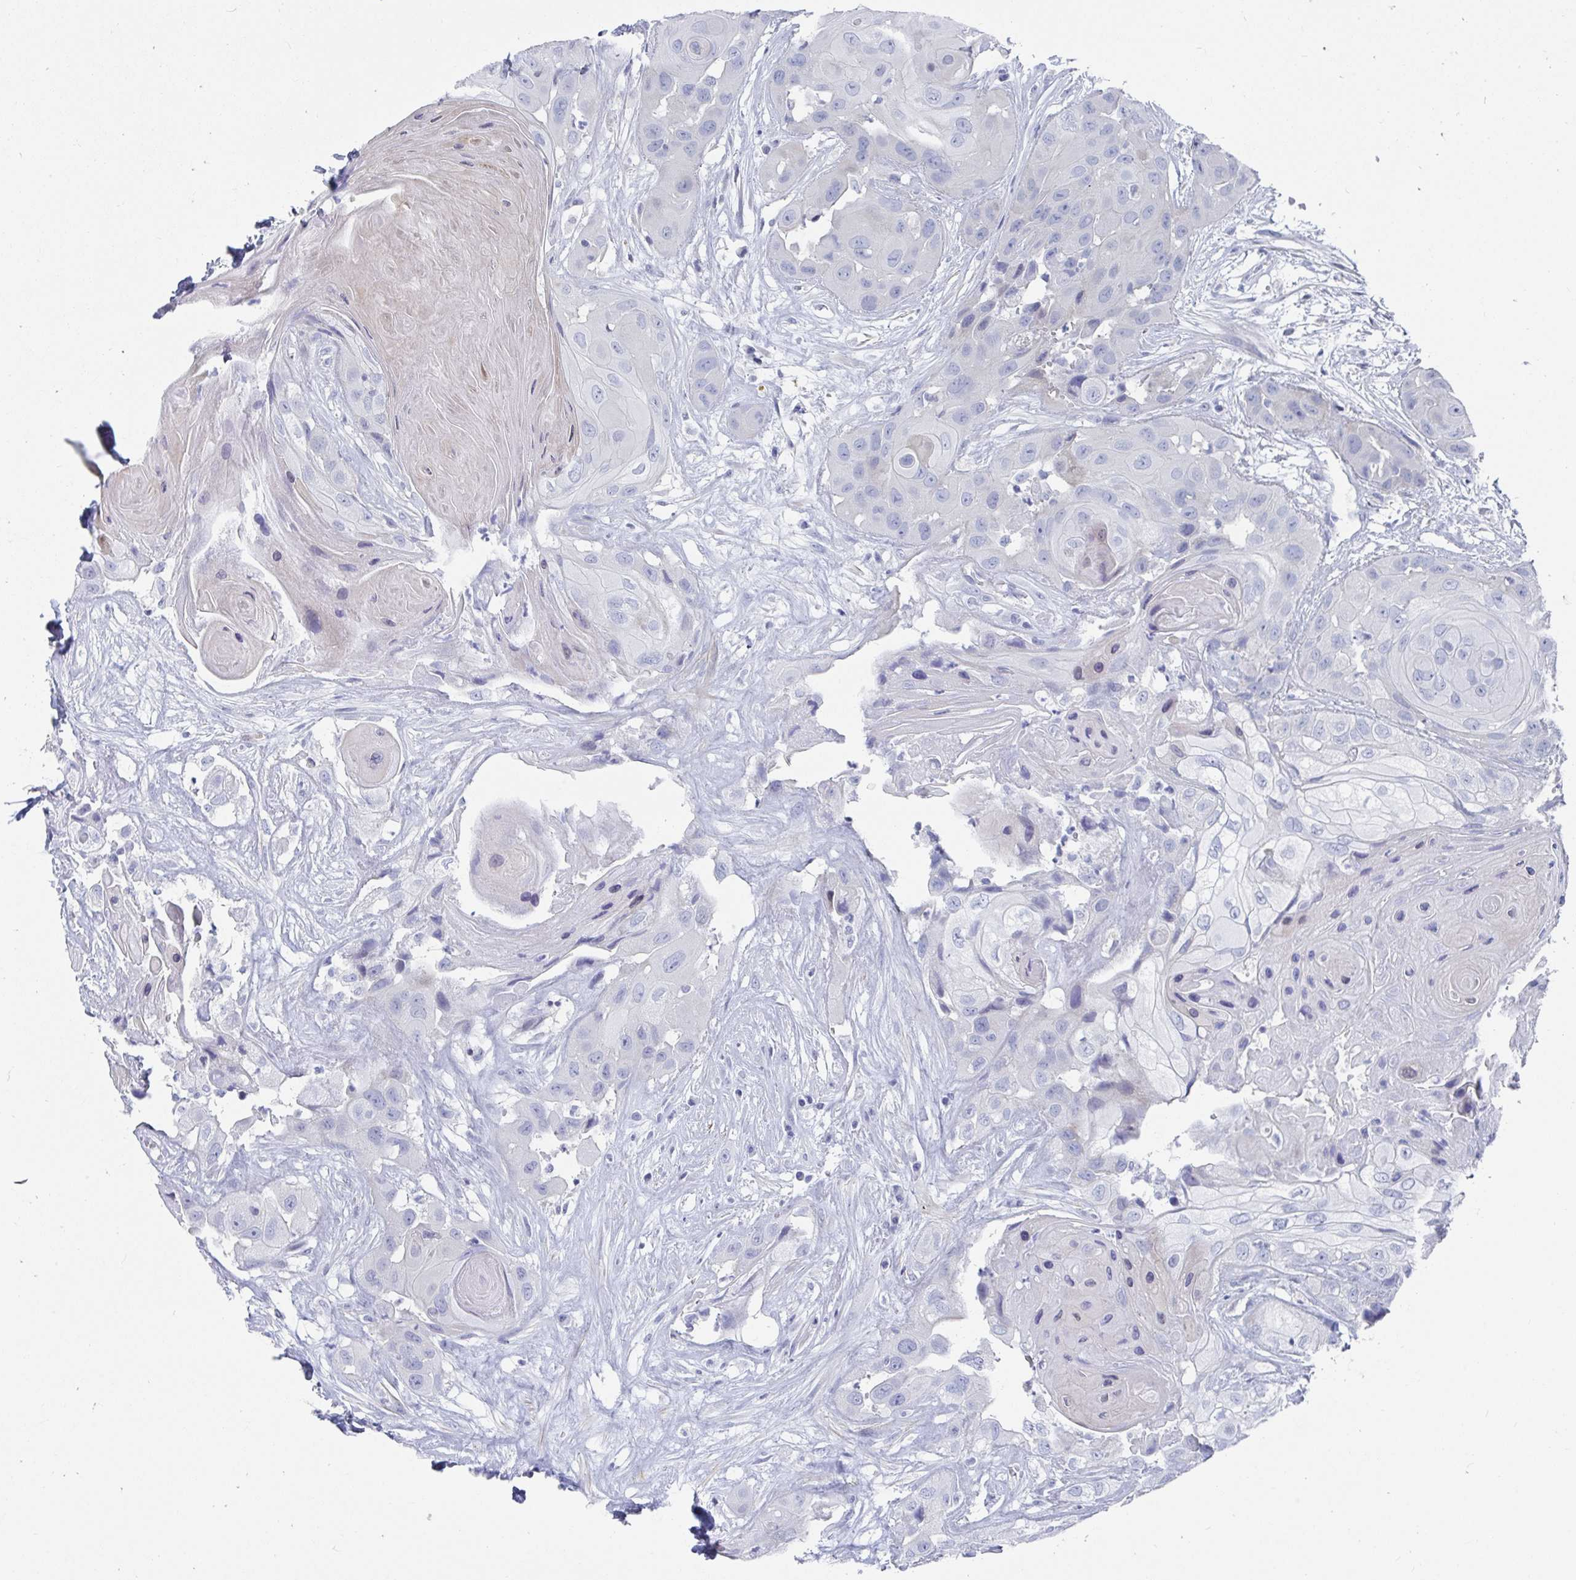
{"staining": {"intensity": "negative", "quantity": "none", "location": "none"}, "tissue": "head and neck cancer", "cell_type": "Tumor cells", "image_type": "cancer", "snomed": [{"axis": "morphology", "description": "Squamous cell carcinoma, NOS"}, {"axis": "topography", "description": "Head-Neck"}], "caption": "Tumor cells are negative for protein expression in human head and neck squamous cell carcinoma.", "gene": "ZFP82", "patient": {"sex": "male", "age": 83}}